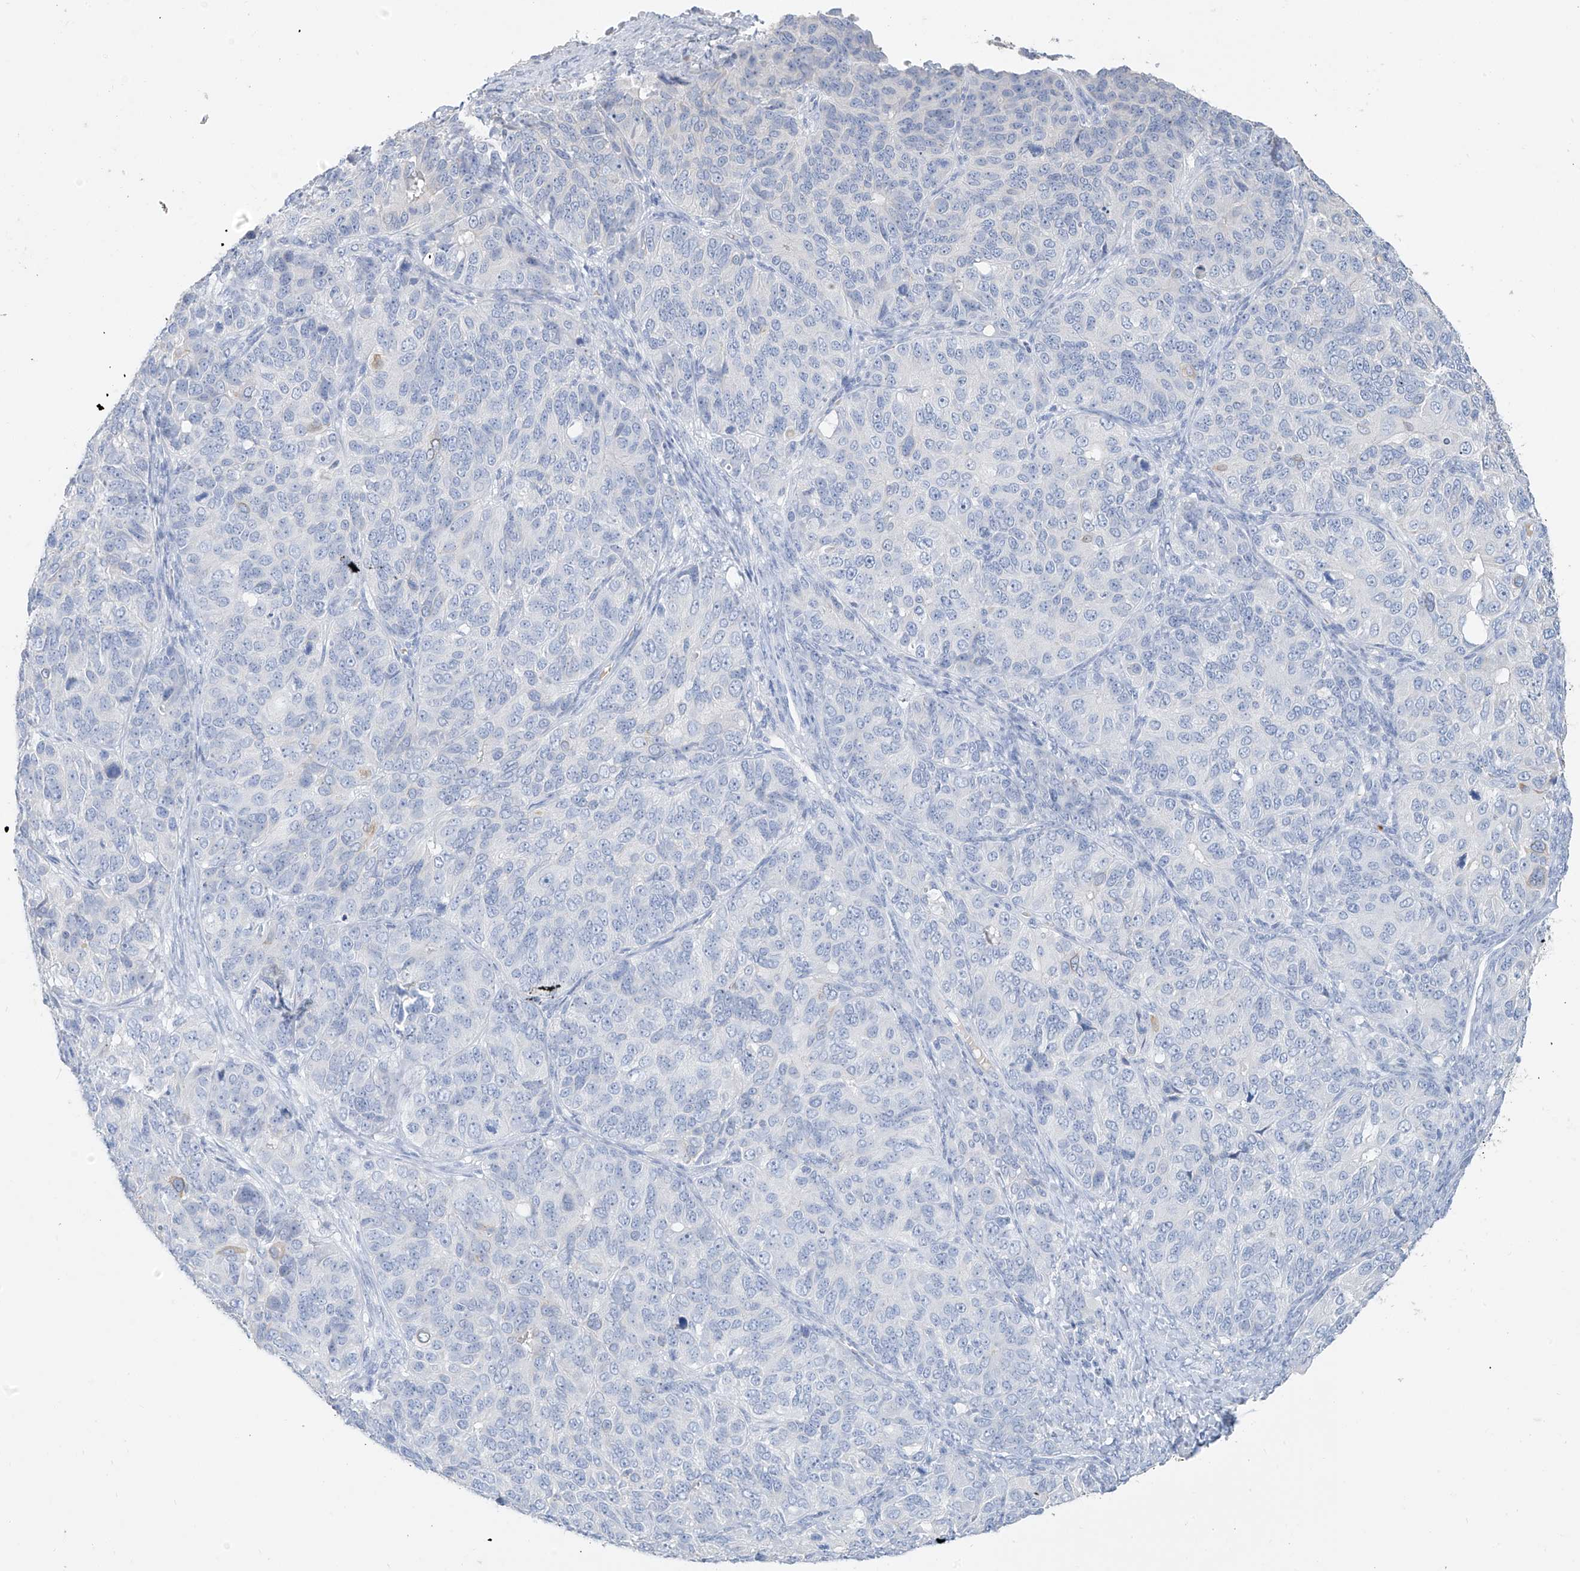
{"staining": {"intensity": "negative", "quantity": "none", "location": "none"}, "tissue": "ovarian cancer", "cell_type": "Tumor cells", "image_type": "cancer", "snomed": [{"axis": "morphology", "description": "Carcinoma, endometroid"}, {"axis": "topography", "description": "Ovary"}], "caption": "IHC photomicrograph of ovarian cancer stained for a protein (brown), which displays no staining in tumor cells. (DAB (3,3'-diaminobenzidine) immunohistochemistry (IHC), high magnification).", "gene": "PAFAH1B3", "patient": {"sex": "female", "age": 51}}